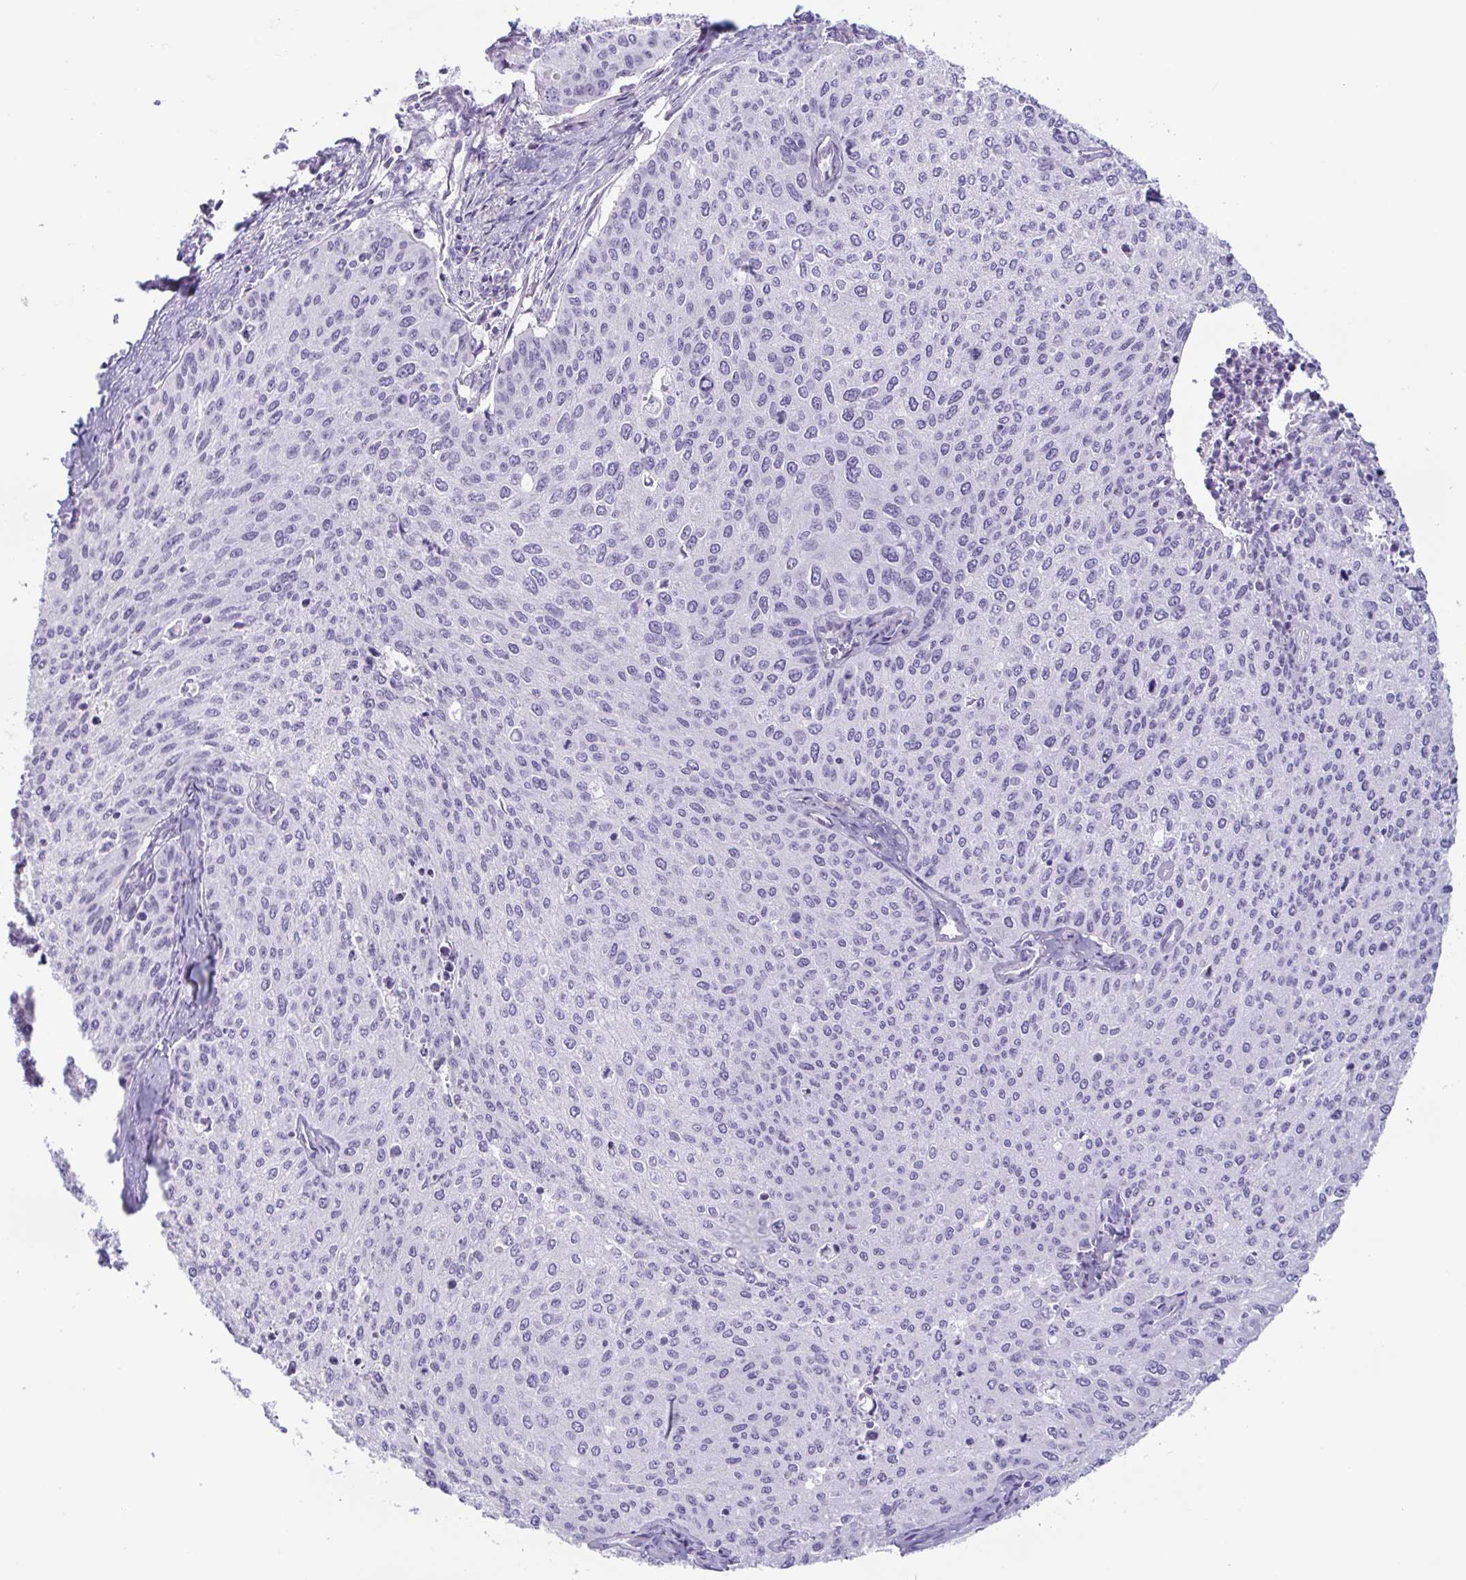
{"staining": {"intensity": "negative", "quantity": "none", "location": "none"}, "tissue": "cervical cancer", "cell_type": "Tumor cells", "image_type": "cancer", "snomed": [{"axis": "morphology", "description": "Squamous cell carcinoma, NOS"}, {"axis": "topography", "description": "Cervix"}], "caption": "Tumor cells are negative for brown protein staining in squamous cell carcinoma (cervical).", "gene": "PRR27", "patient": {"sex": "female", "age": 38}}